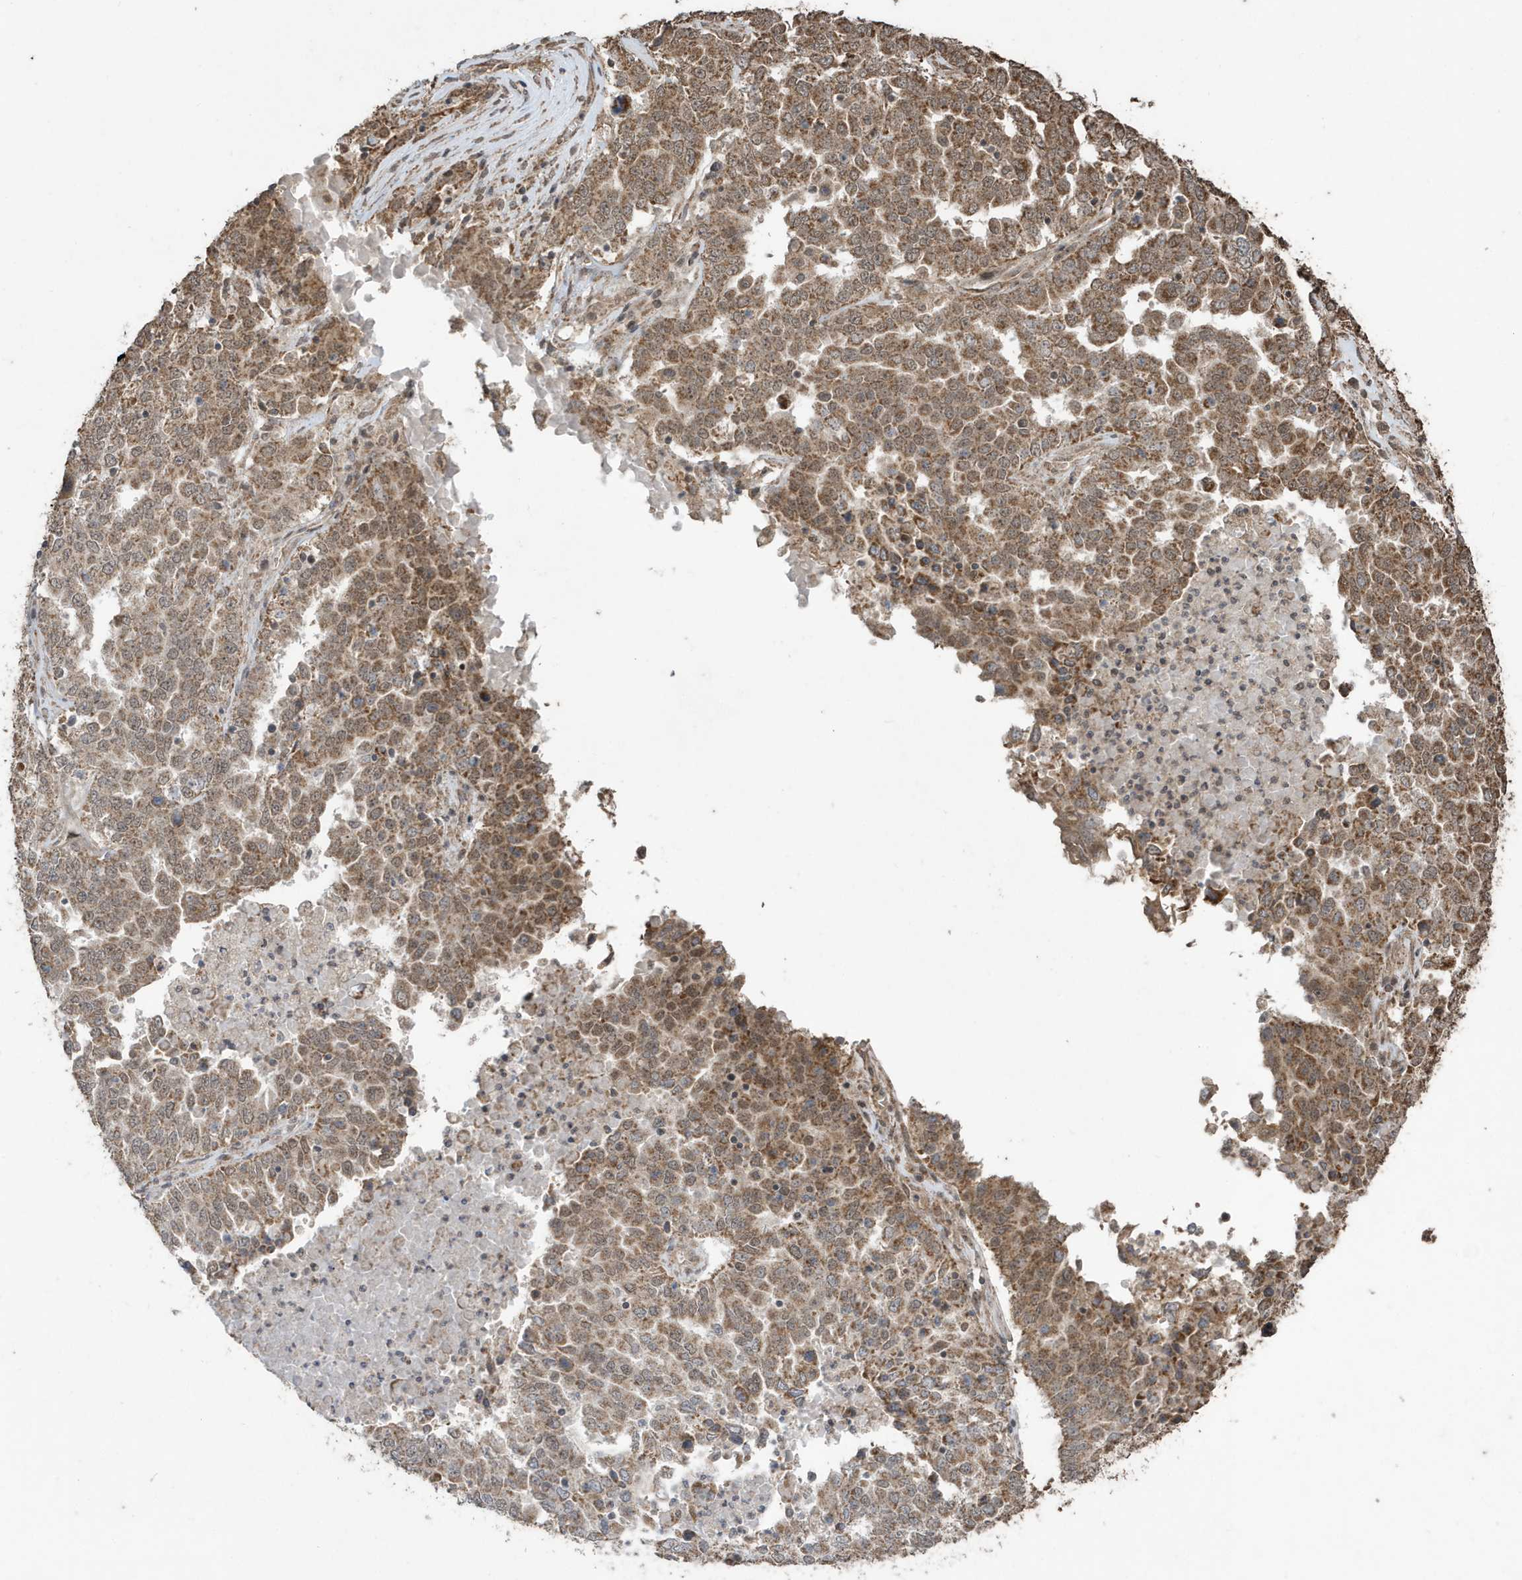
{"staining": {"intensity": "moderate", "quantity": ">75%", "location": "cytoplasmic/membranous"}, "tissue": "ovarian cancer", "cell_type": "Tumor cells", "image_type": "cancer", "snomed": [{"axis": "morphology", "description": "Carcinoma, endometroid"}, {"axis": "topography", "description": "Ovary"}], "caption": "IHC (DAB) staining of human ovarian cancer (endometroid carcinoma) exhibits moderate cytoplasmic/membranous protein staining in about >75% of tumor cells.", "gene": "PAXBP1", "patient": {"sex": "female", "age": 62}}